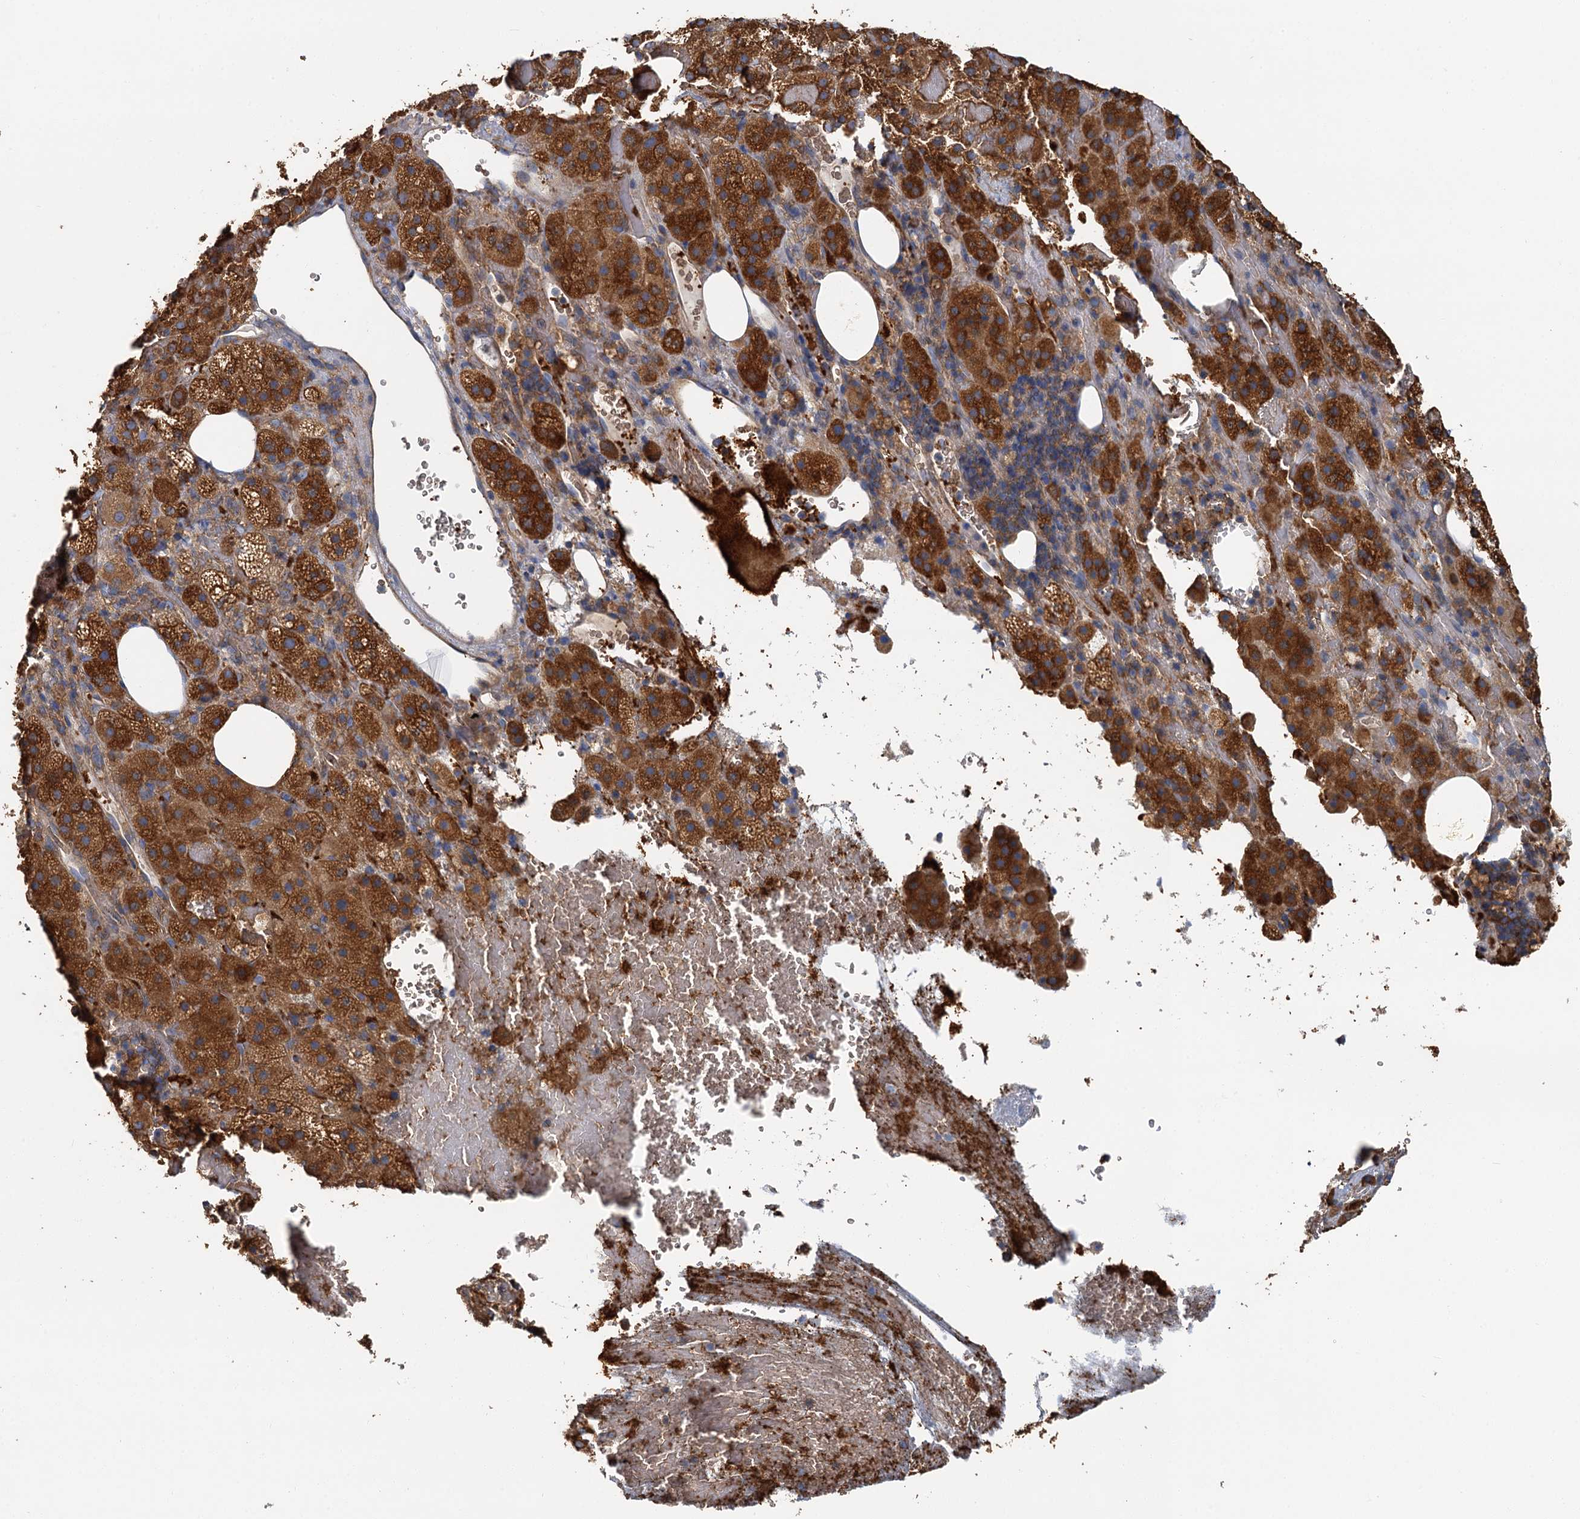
{"staining": {"intensity": "strong", "quantity": ">75%", "location": "cytoplasmic/membranous"}, "tissue": "adrenal gland", "cell_type": "Glandular cells", "image_type": "normal", "snomed": [{"axis": "morphology", "description": "Normal tissue, NOS"}, {"axis": "topography", "description": "Adrenal gland"}], "caption": "Protein positivity by immunohistochemistry (IHC) shows strong cytoplasmic/membranous staining in about >75% of glandular cells in normal adrenal gland. The protein is stained brown, and the nuclei are stained in blue (DAB IHC with brightfield microscopy, high magnification).", "gene": "PPIP5K1", "patient": {"sex": "female", "age": 59}}